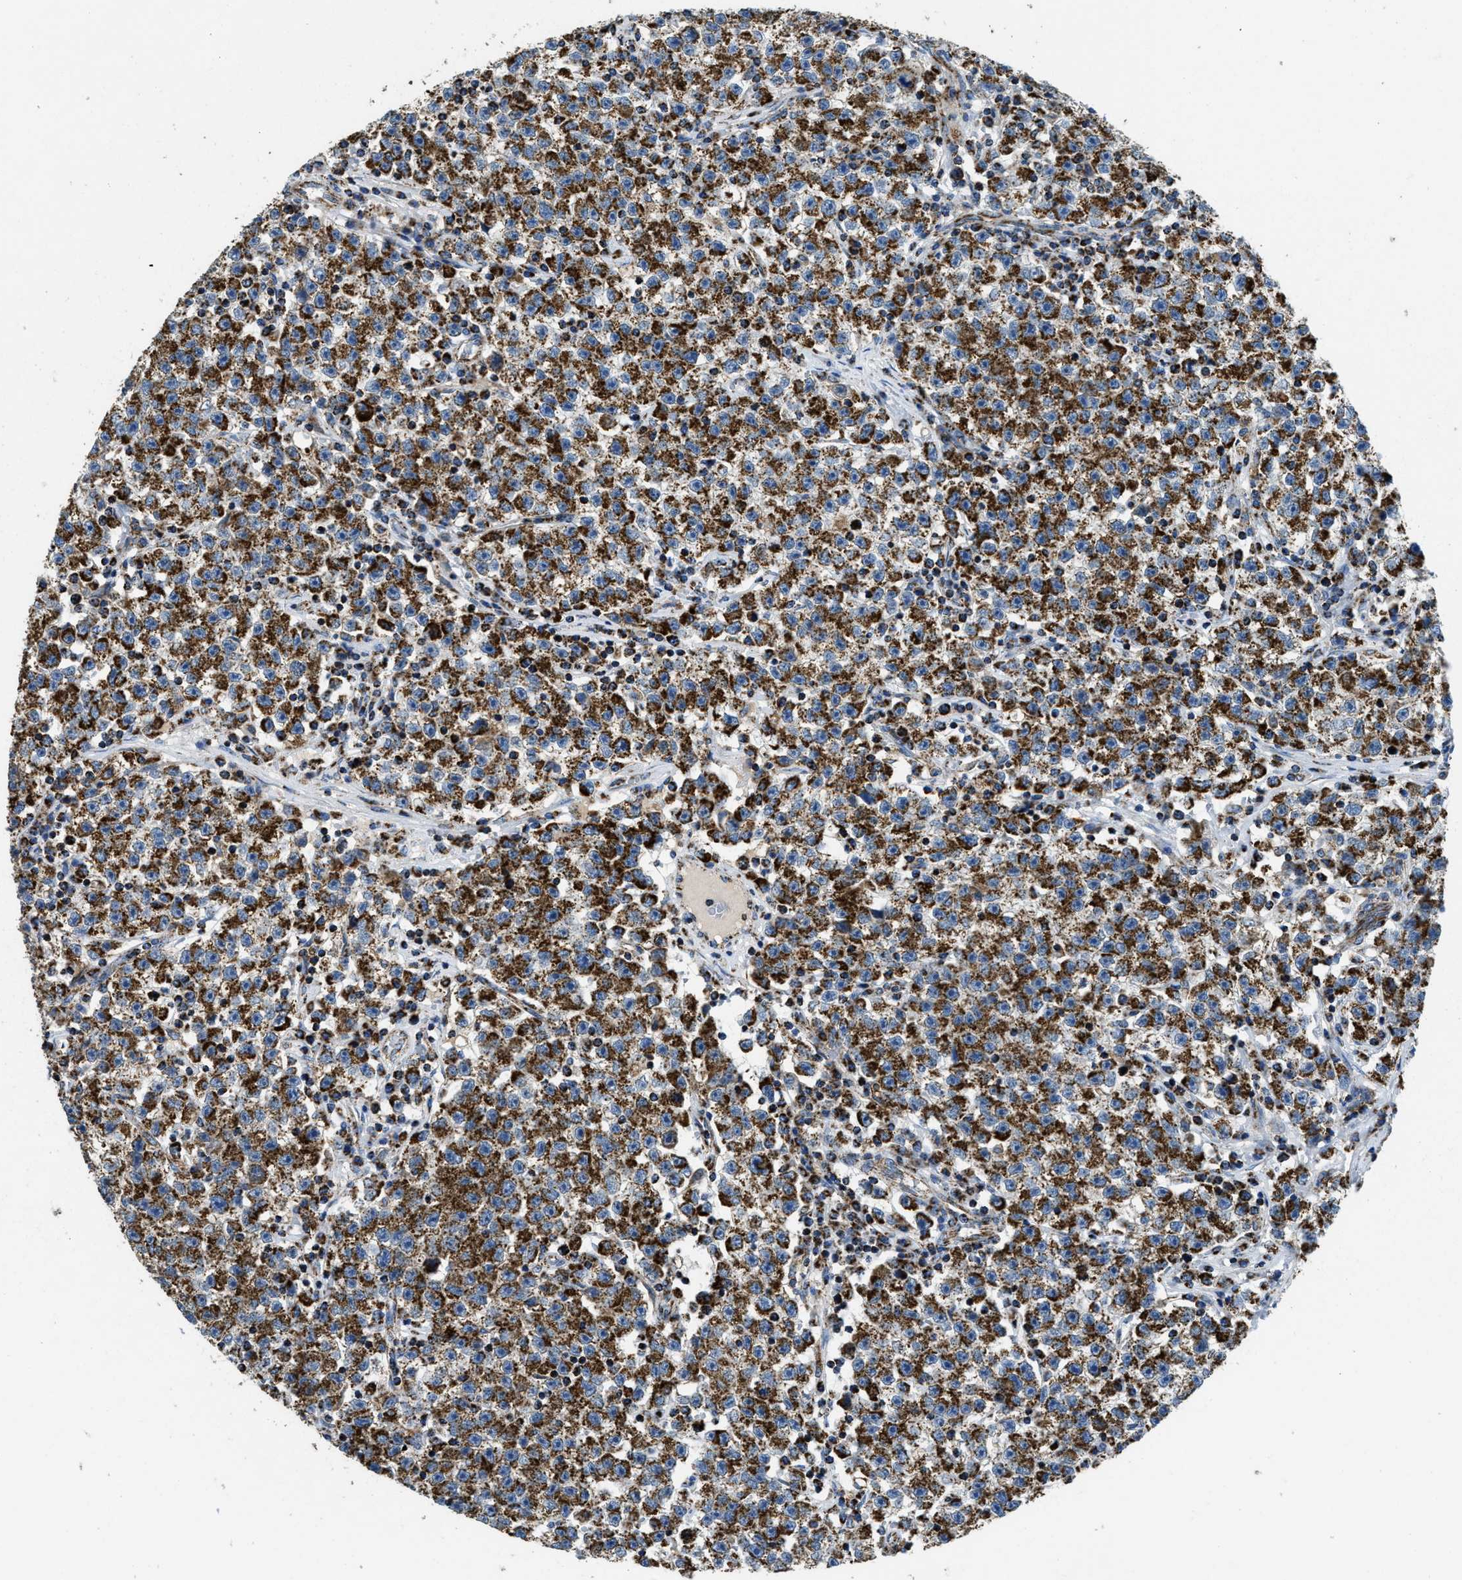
{"staining": {"intensity": "strong", "quantity": "25%-75%", "location": "cytoplasmic/membranous"}, "tissue": "testis cancer", "cell_type": "Tumor cells", "image_type": "cancer", "snomed": [{"axis": "morphology", "description": "Seminoma, NOS"}, {"axis": "topography", "description": "Testis"}], "caption": "A high-resolution histopathology image shows IHC staining of testis seminoma, which demonstrates strong cytoplasmic/membranous positivity in about 25%-75% of tumor cells. (Brightfield microscopy of DAB IHC at high magnification).", "gene": "STK33", "patient": {"sex": "male", "age": 22}}